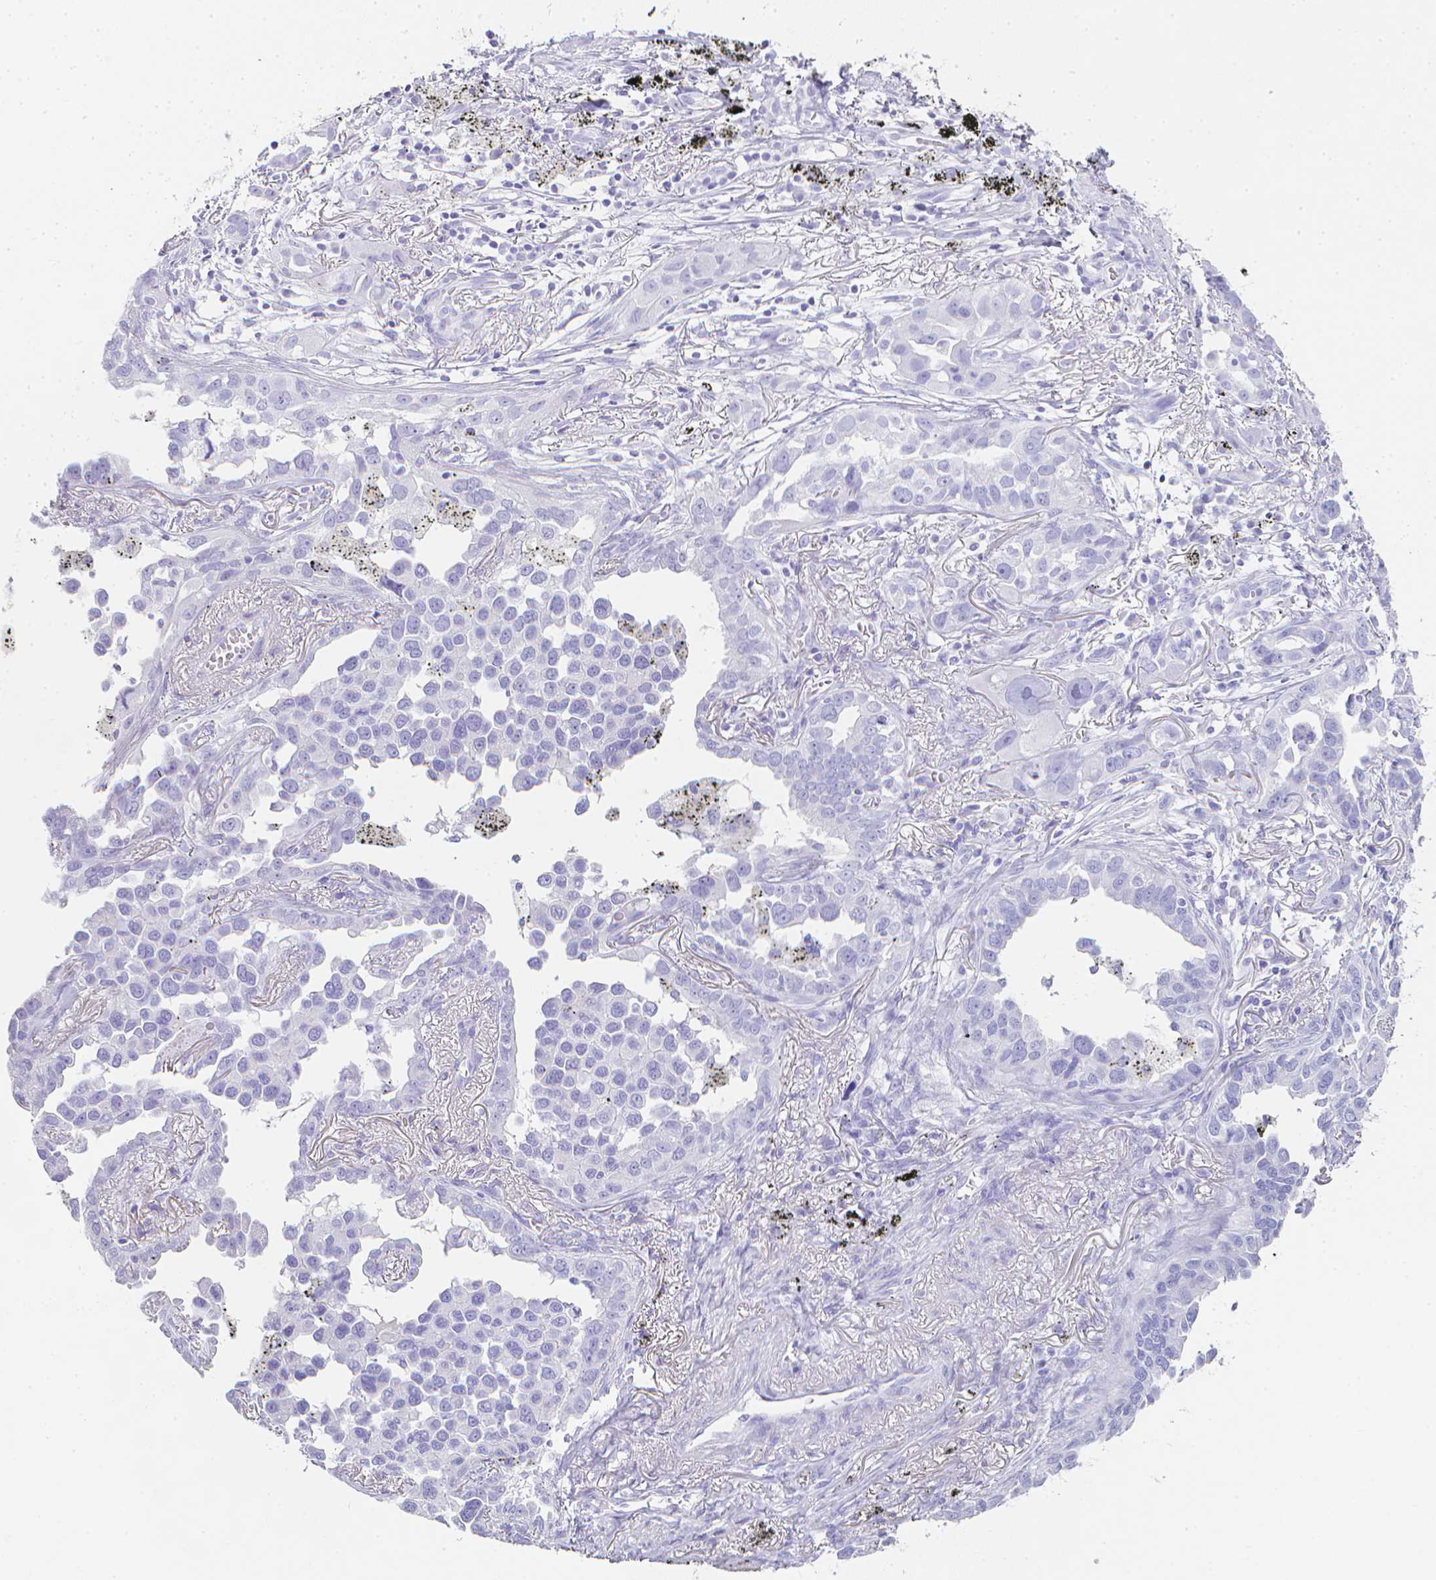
{"staining": {"intensity": "negative", "quantity": "none", "location": "none"}, "tissue": "lung cancer", "cell_type": "Tumor cells", "image_type": "cancer", "snomed": [{"axis": "morphology", "description": "Adenocarcinoma, NOS"}, {"axis": "topography", "description": "Lung"}], "caption": "Tumor cells show no significant protein expression in lung adenocarcinoma.", "gene": "LGALS4", "patient": {"sex": "male", "age": 67}}